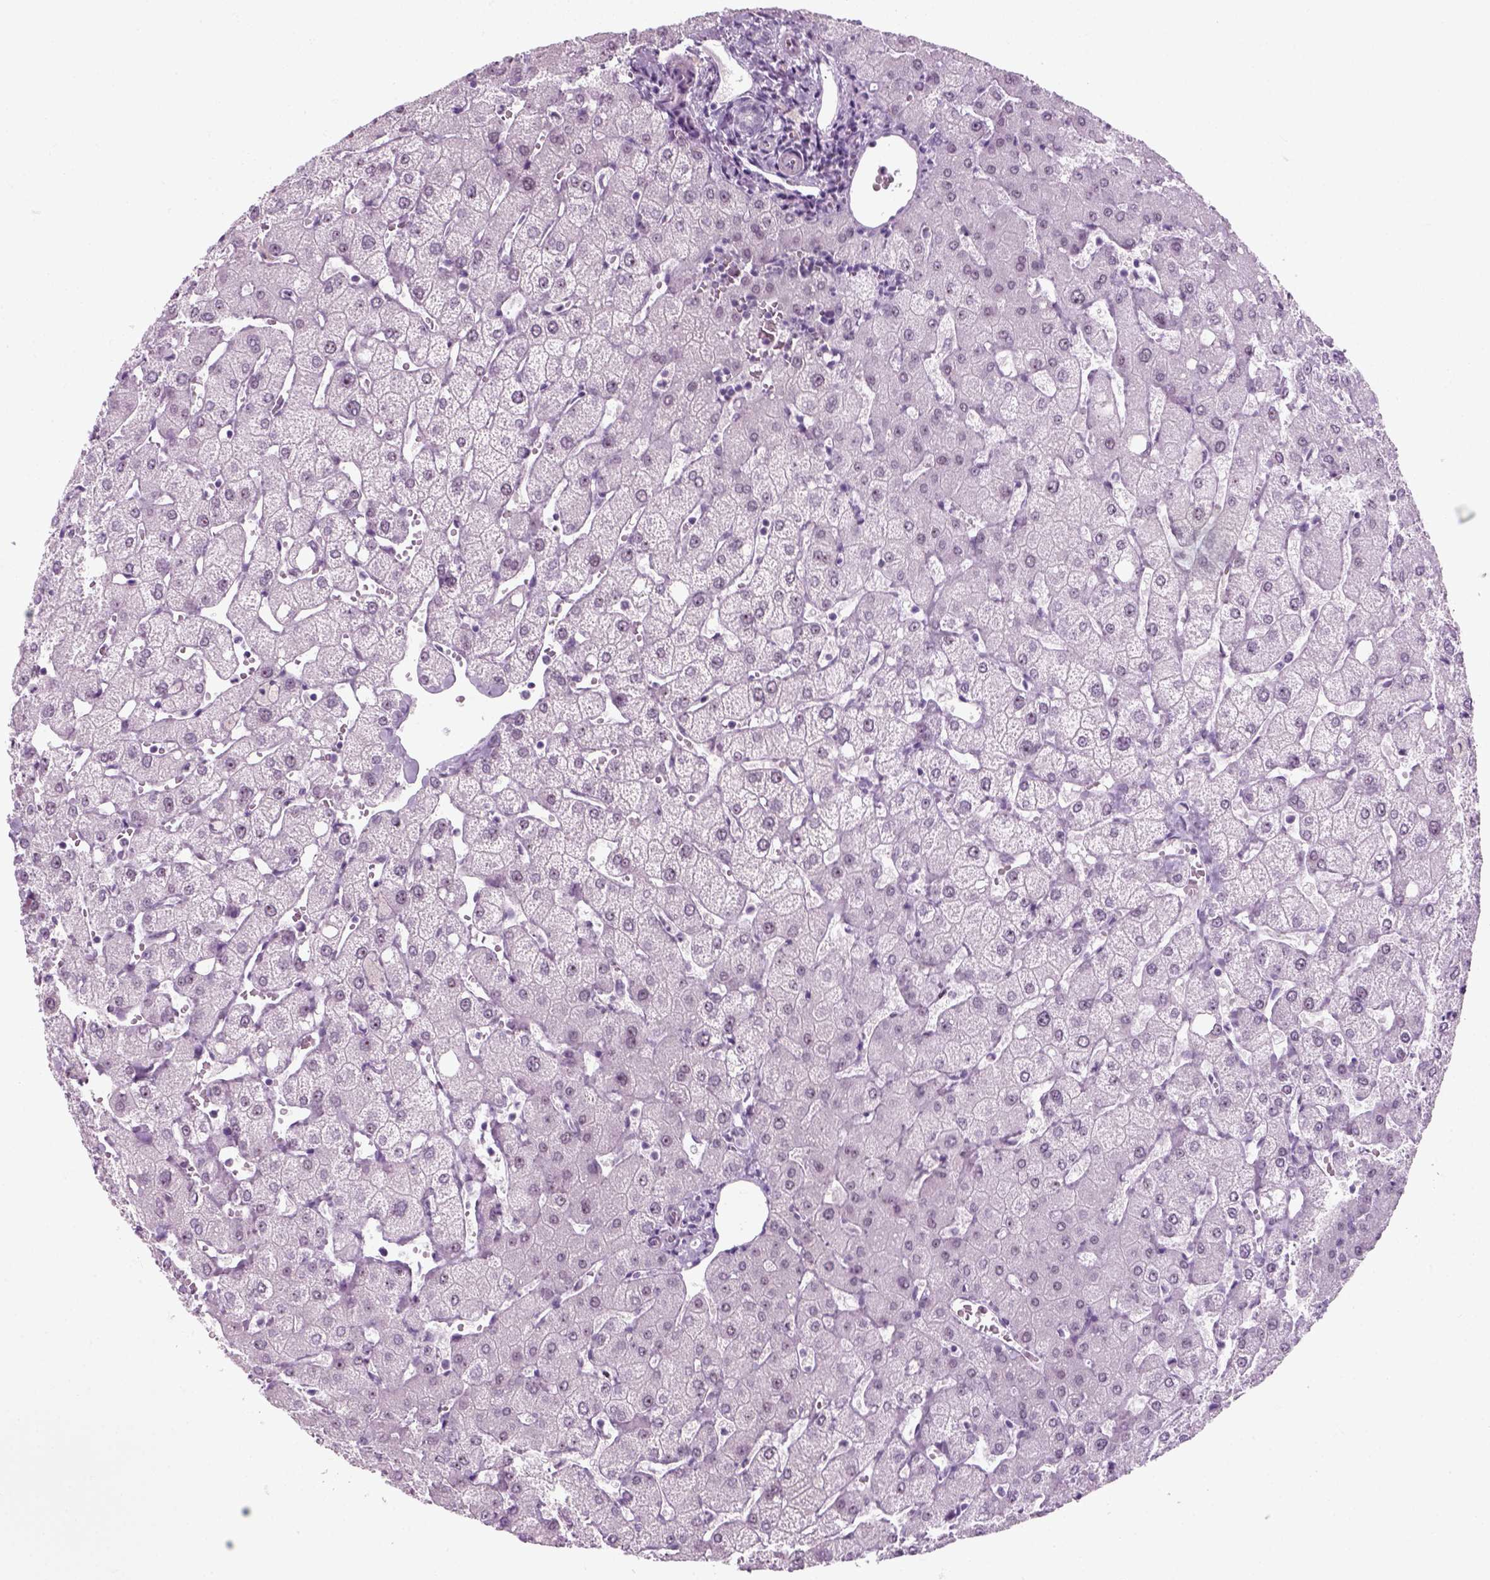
{"staining": {"intensity": "negative", "quantity": "none", "location": "none"}, "tissue": "liver", "cell_type": "Cholangiocytes", "image_type": "normal", "snomed": [{"axis": "morphology", "description": "Normal tissue, NOS"}, {"axis": "topography", "description": "Liver"}], "caption": "High magnification brightfield microscopy of unremarkable liver stained with DAB (3,3'-diaminobenzidine) (brown) and counterstained with hematoxylin (blue): cholangiocytes show no significant staining. (IHC, brightfield microscopy, high magnification).", "gene": "ZNF865", "patient": {"sex": "female", "age": 54}}